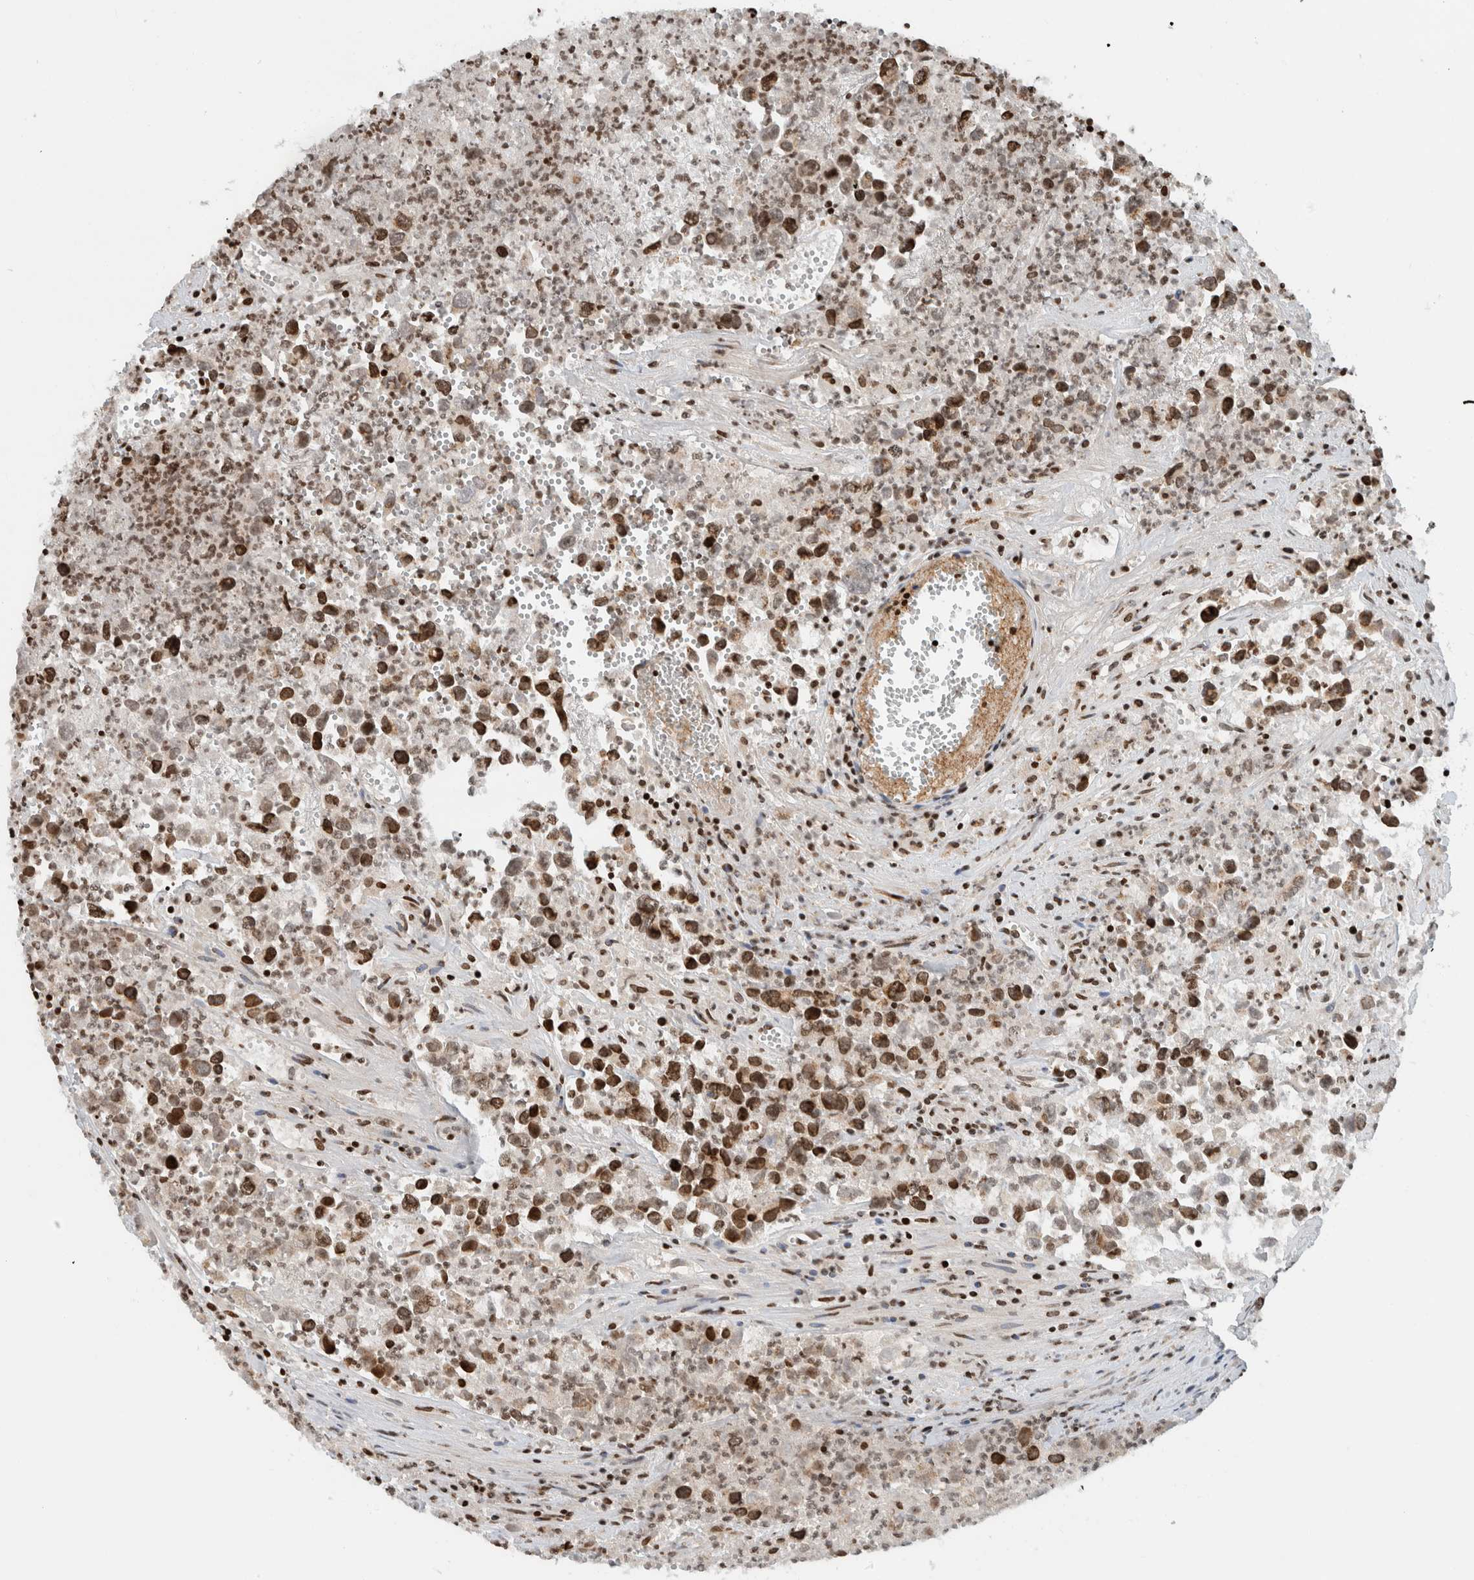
{"staining": {"intensity": "strong", "quantity": ">75%", "location": "nuclear"}, "tissue": "testis cancer", "cell_type": "Tumor cells", "image_type": "cancer", "snomed": [{"axis": "morphology", "description": "Seminoma, NOS"}, {"axis": "morphology", "description": "Carcinoma, Embryonal, NOS"}, {"axis": "topography", "description": "Testis"}], "caption": "Approximately >75% of tumor cells in human embryonal carcinoma (testis) exhibit strong nuclear protein staining as visualized by brown immunohistochemical staining.", "gene": "GINS4", "patient": {"sex": "male", "age": 43}}